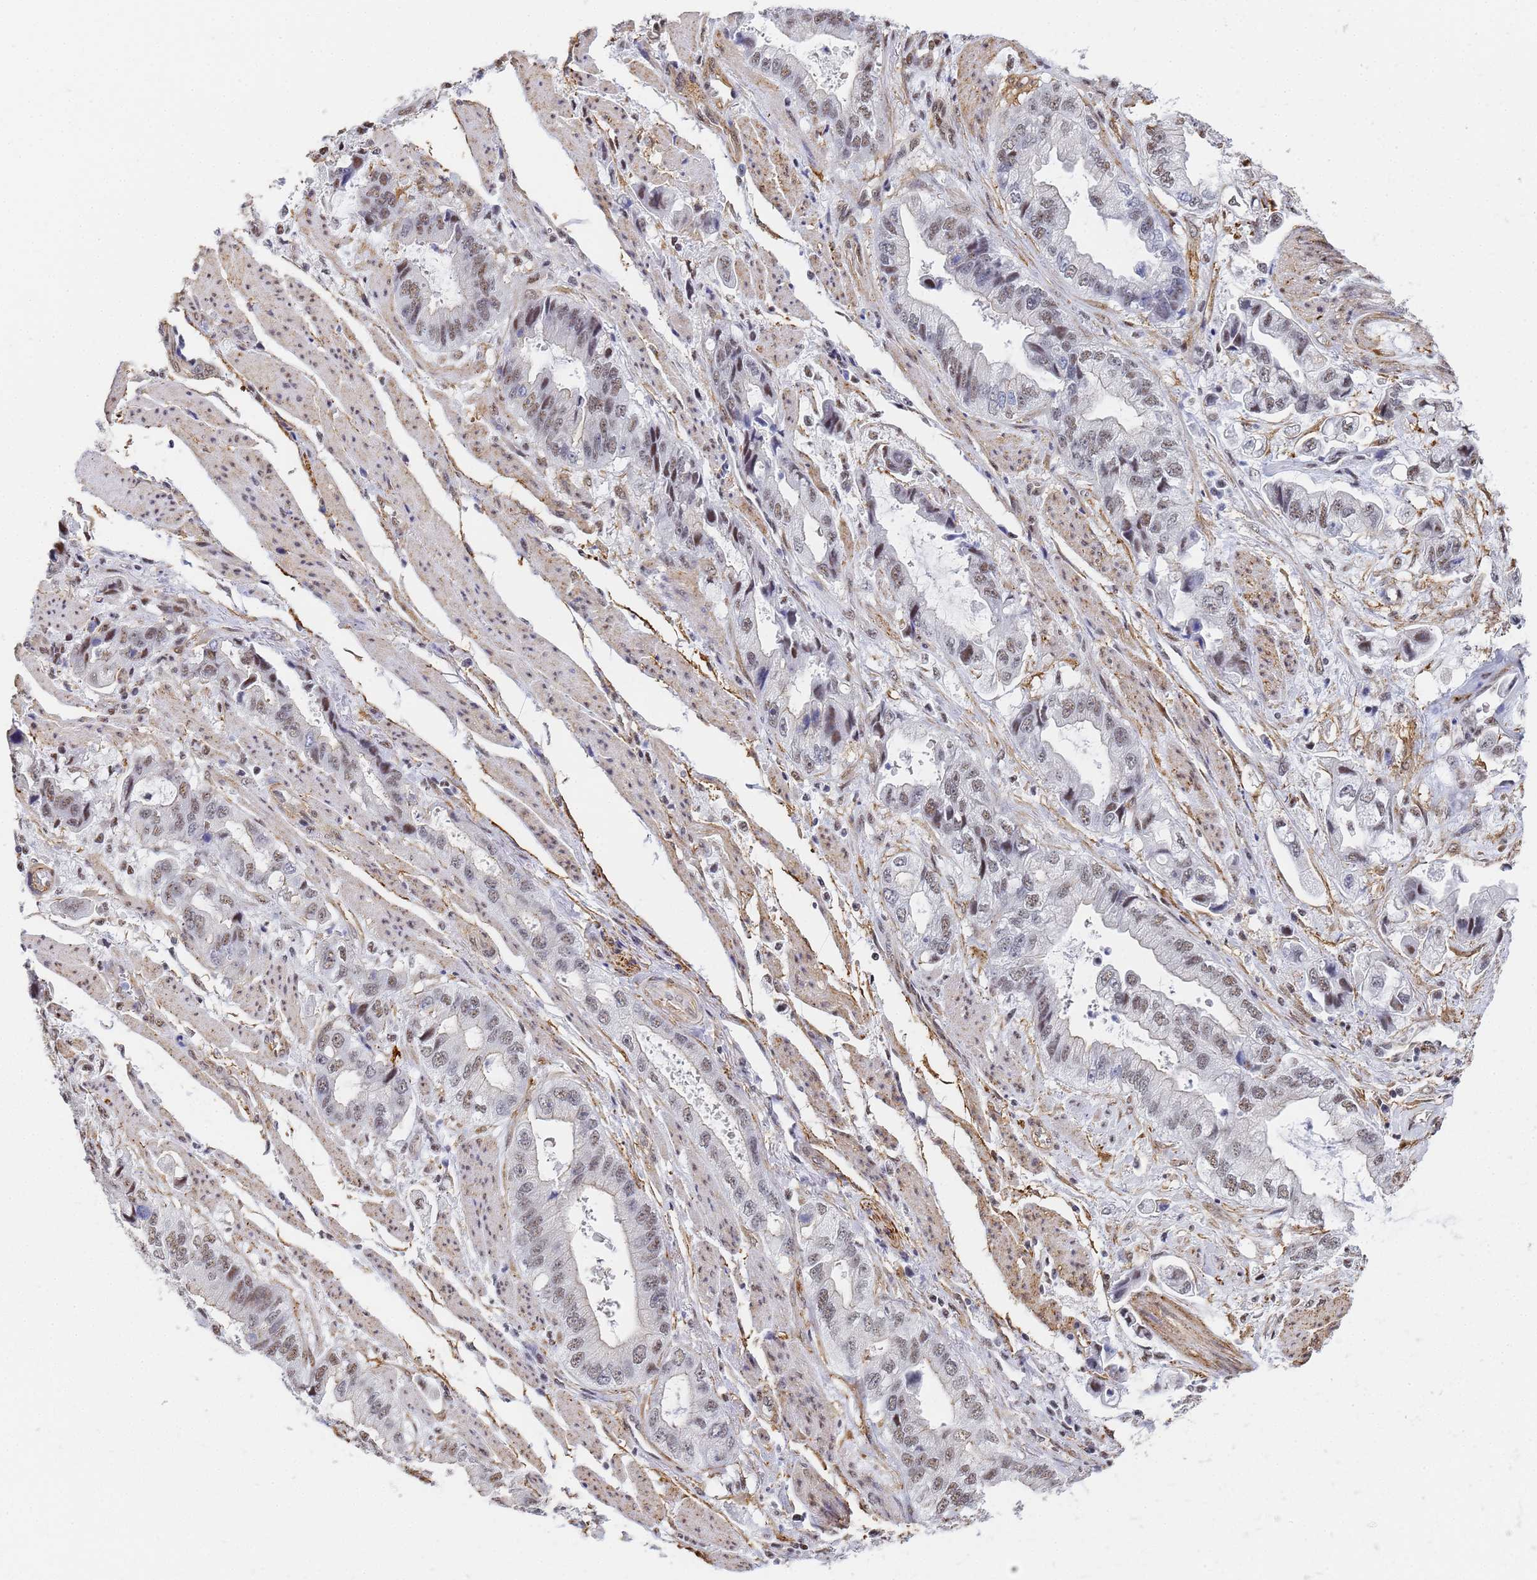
{"staining": {"intensity": "weak", "quantity": "25%-75%", "location": "nuclear"}, "tissue": "stomach cancer", "cell_type": "Tumor cells", "image_type": "cancer", "snomed": [{"axis": "morphology", "description": "Adenocarcinoma, NOS"}, {"axis": "topography", "description": "Stomach"}], "caption": "Immunohistochemical staining of human stomach adenocarcinoma exhibits low levels of weak nuclear staining in approximately 25%-75% of tumor cells. The protein of interest is shown in brown color, while the nuclei are stained blue.", "gene": "PRRT4", "patient": {"sex": "male", "age": 62}}